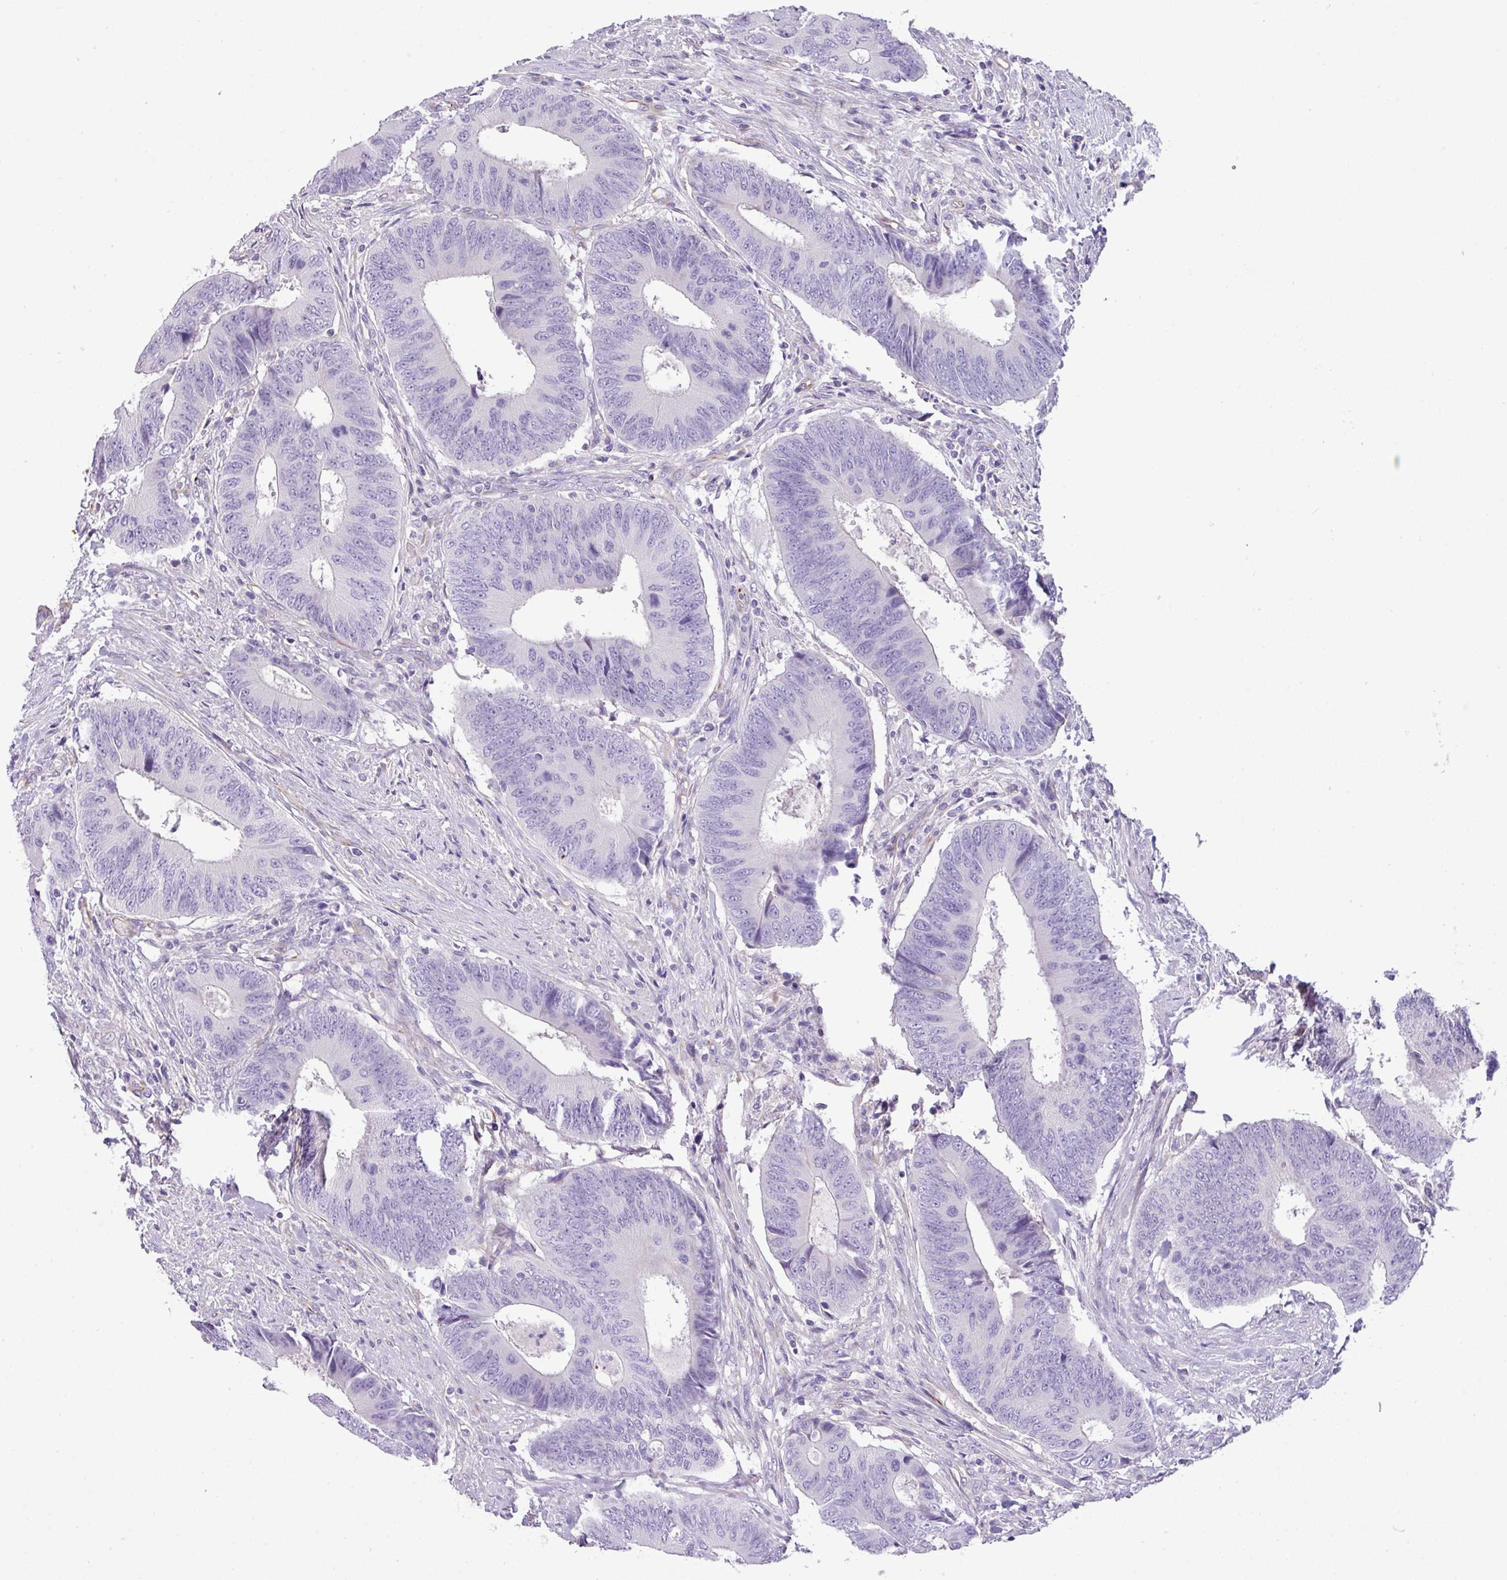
{"staining": {"intensity": "negative", "quantity": "none", "location": "none"}, "tissue": "colorectal cancer", "cell_type": "Tumor cells", "image_type": "cancer", "snomed": [{"axis": "morphology", "description": "Adenocarcinoma, NOS"}, {"axis": "topography", "description": "Colon"}], "caption": "Immunohistochemical staining of colorectal adenocarcinoma reveals no significant staining in tumor cells.", "gene": "ENSG00000273748", "patient": {"sex": "male", "age": 87}}